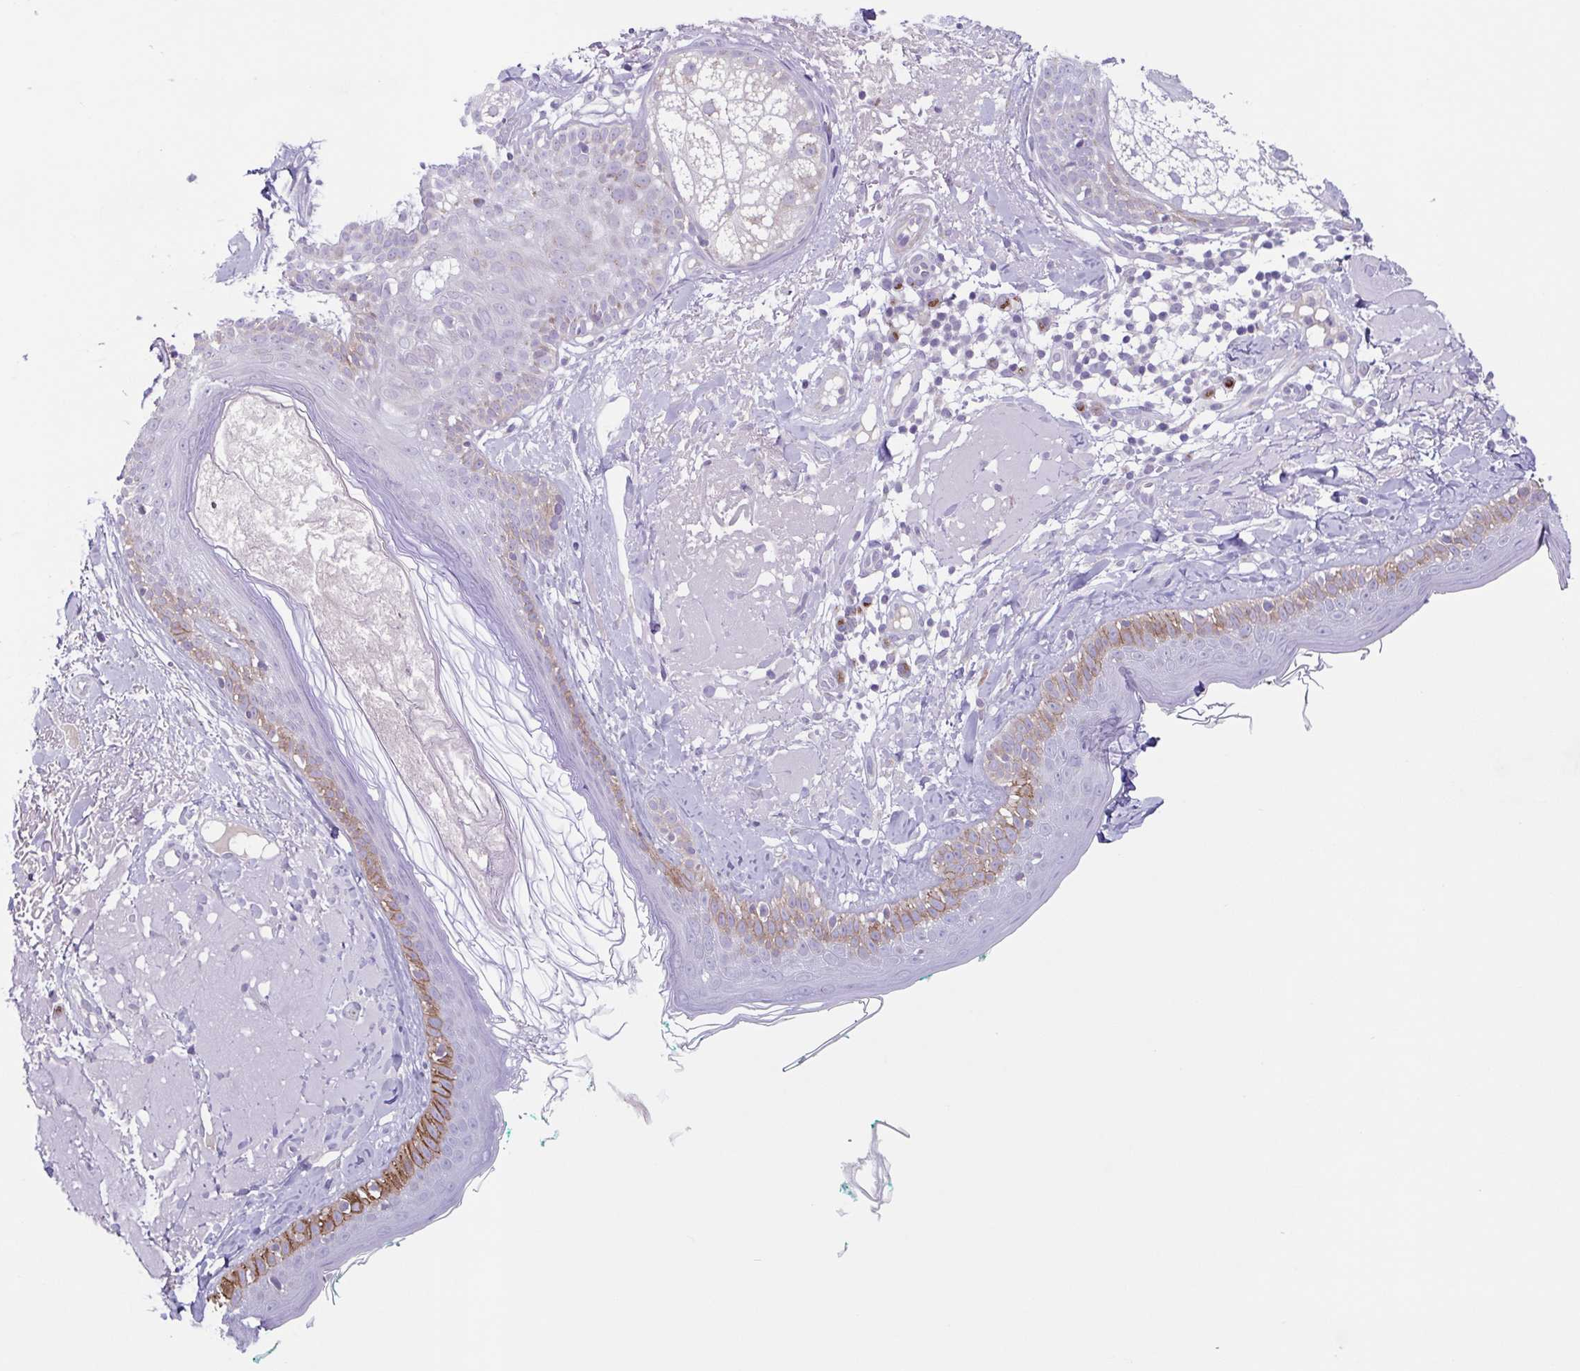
{"staining": {"intensity": "negative", "quantity": "none", "location": "none"}, "tissue": "skin", "cell_type": "Fibroblasts", "image_type": "normal", "snomed": [{"axis": "morphology", "description": "Normal tissue, NOS"}, {"axis": "topography", "description": "Skin"}], "caption": "Immunohistochemistry (IHC) micrograph of unremarkable skin: human skin stained with DAB demonstrates no significant protein positivity in fibroblasts.", "gene": "COL17A1", "patient": {"sex": "male", "age": 73}}